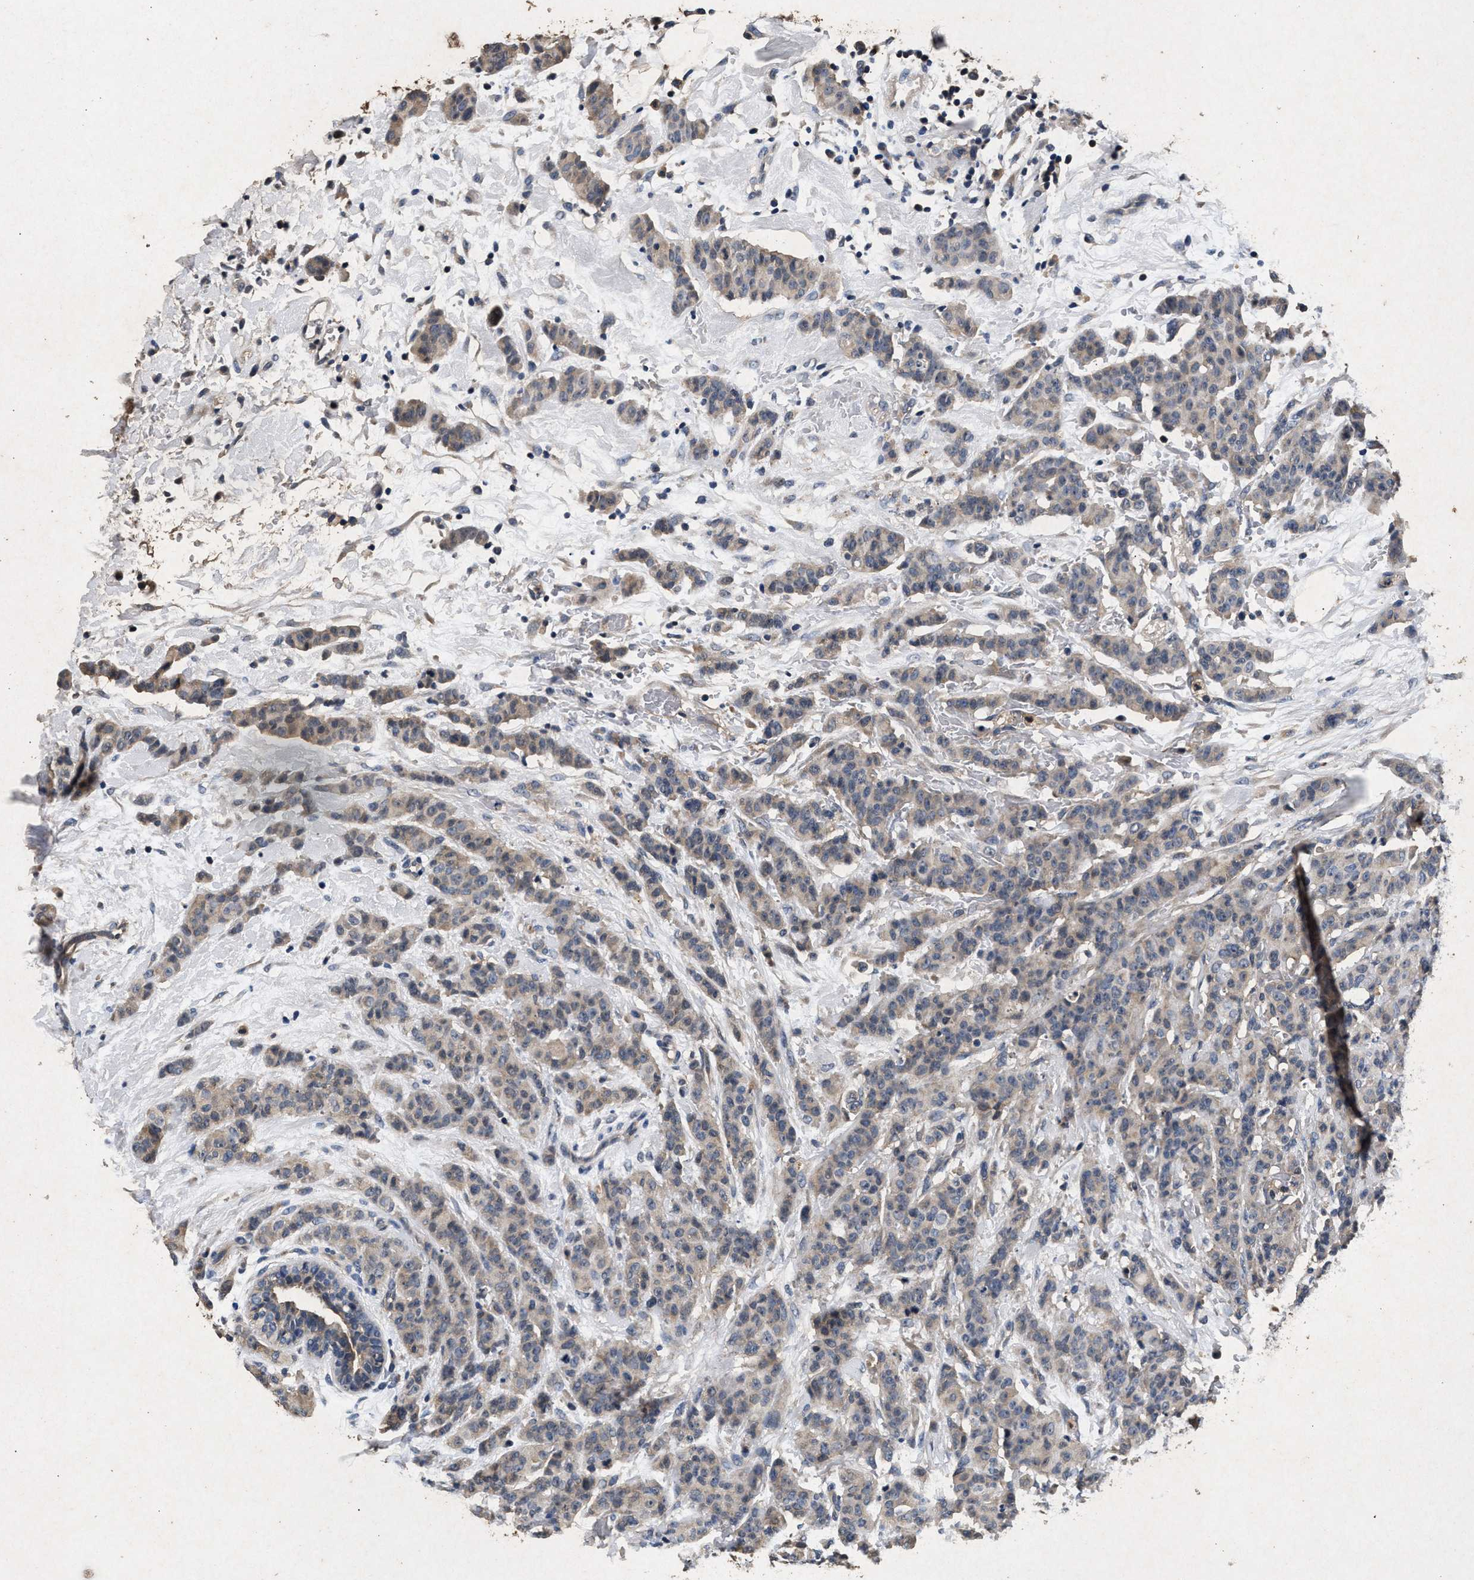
{"staining": {"intensity": "weak", "quantity": "<25%", "location": "cytoplasmic/membranous"}, "tissue": "breast cancer", "cell_type": "Tumor cells", "image_type": "cancer", "snomed": [{"axis": "morphology", "description": "Normal tissue, NOS"}, {"axis": "morphology", "description": "Duct carcinoma"}, {"axis": "topography", "description": "Breast"}], "caption": "This is a image of immunohistochemistry (IHC) staining of breast invasive ductal carcinoma, which shows no staining in tumor cells. (DAB (3,3'-diaminobenzidine) immunohistochemistry (IHC) with hematoxylin counter stain).", "gene": "PPP1CC", "patient": {"sex": "female", "age": 40}}